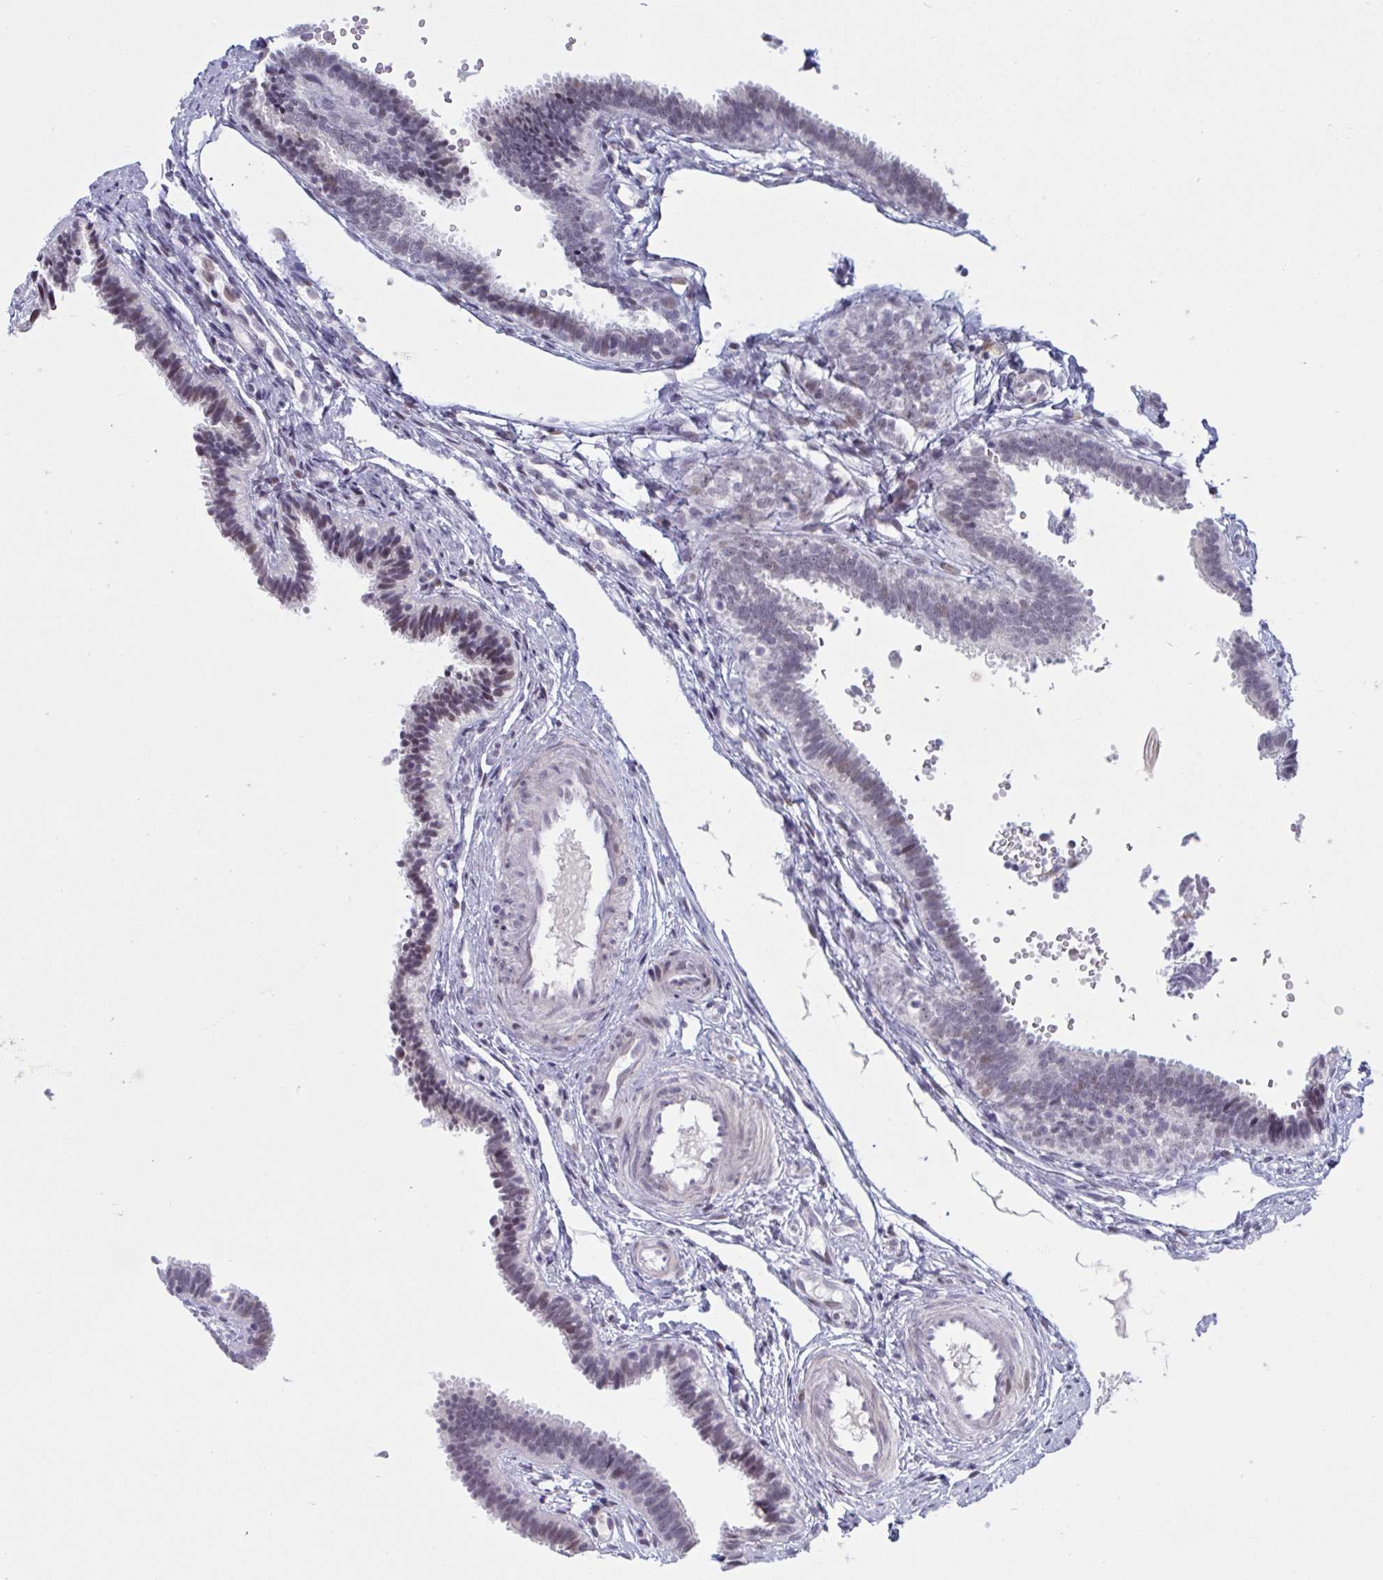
{"staining": {"intensity": "moderate", "quantity": "<25%", "location": "nuclear"}, "tissue": "fallopian tube", "cell_type": "Glandular cells", "image_type": "normal", "snomed": [{"axis": "morphology", "description": "Normal tissue, NOS"}, {"axis": "topography", "description": "Fallopian tube"}], "caption": "A high-resolution image shows immunohistochemistry (IHC) staining of normal fallopian tube, which exhibits moderate nuclear expression in approximately <25% of glandular cells. (DAB (3,3'-diaminobenzidine) IHC with brightfield microscopy, high magnification).", "gene": "HSD17B6", "patient": {"sex": "female", "age": 37}}